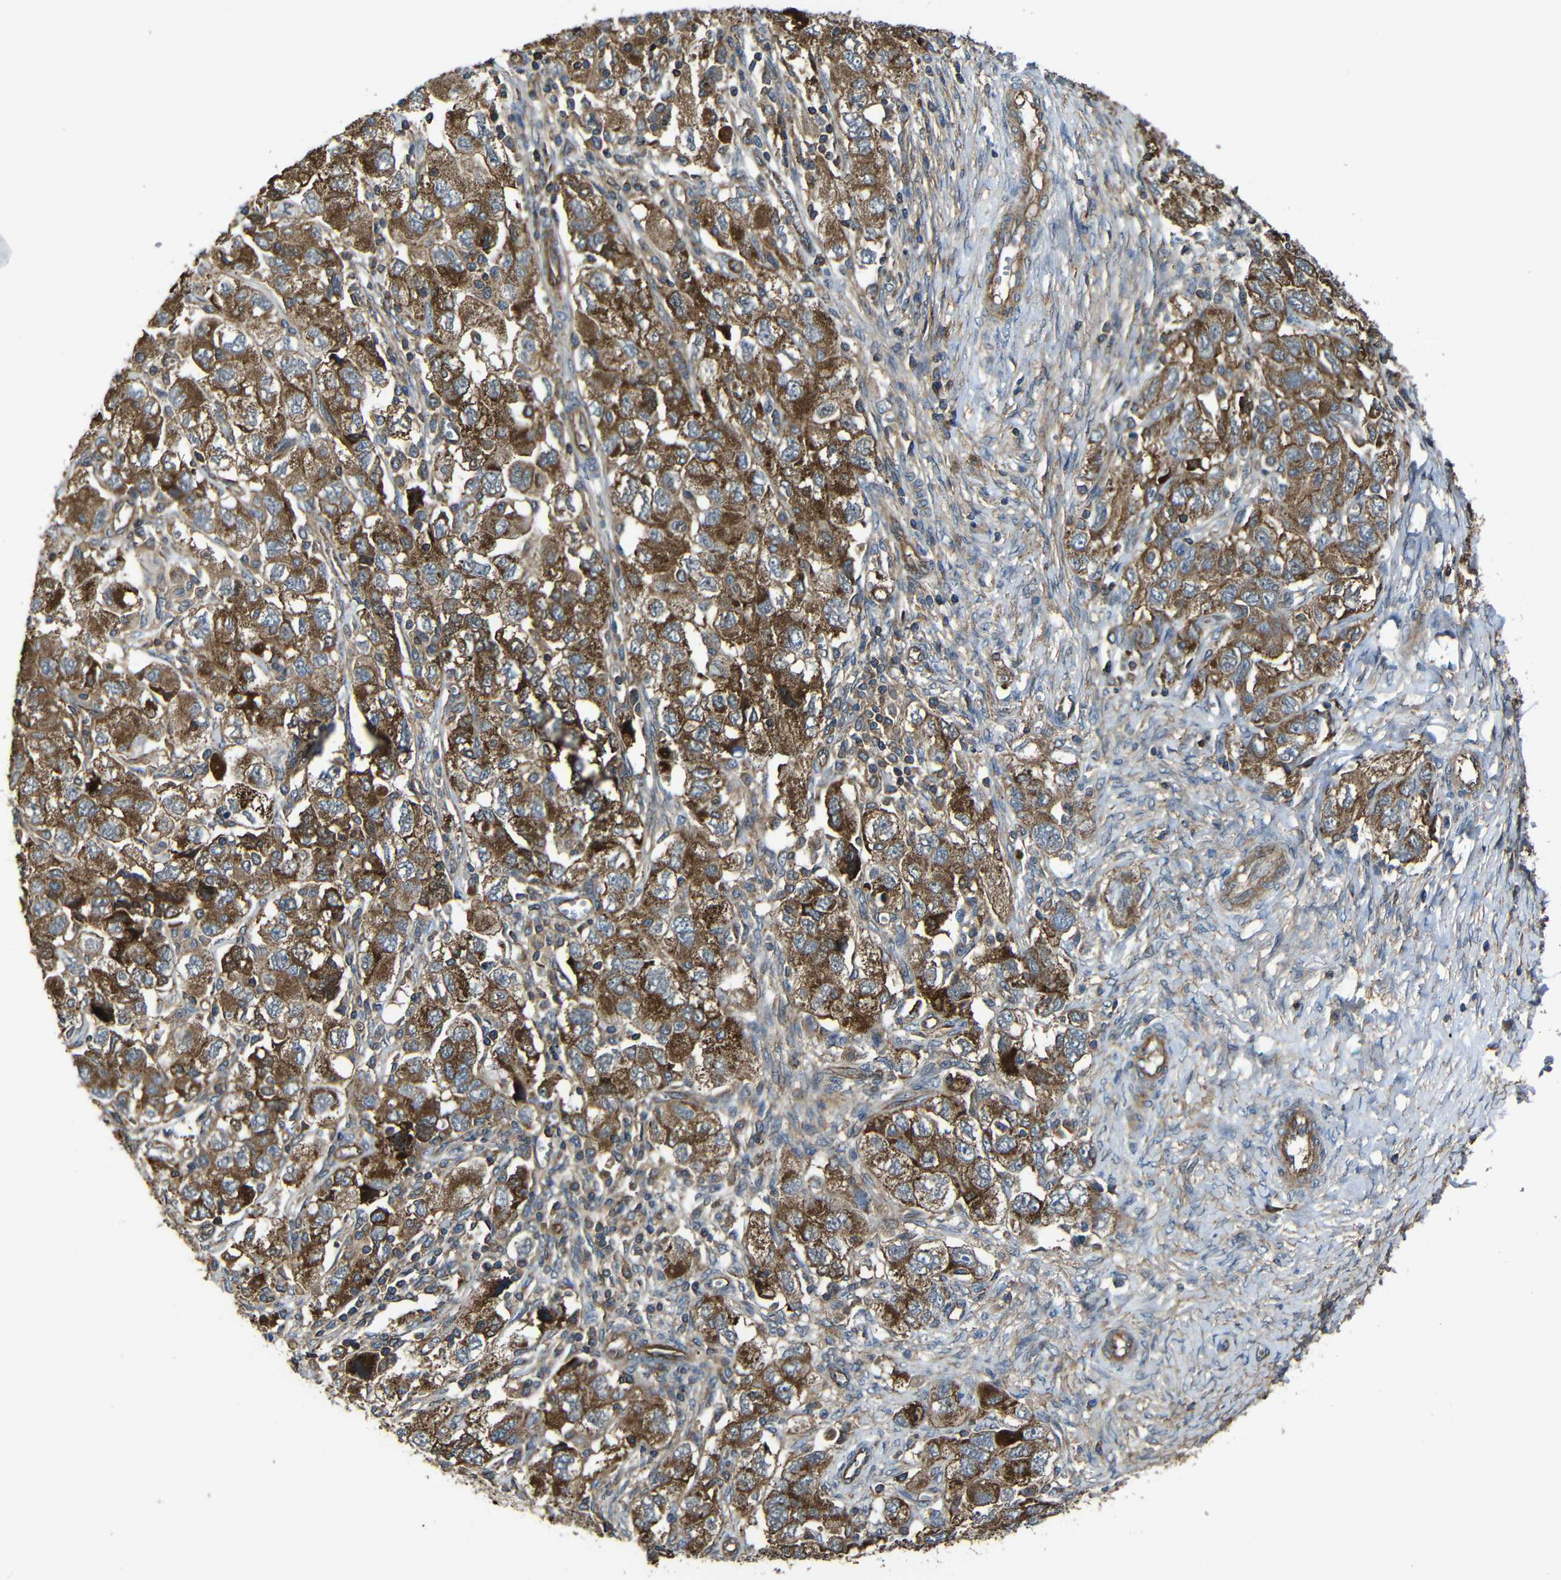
{"staining": {"intensity": "strong", "quantity": ">75%", "location": "cytoplasmic/membranous"}, "tissue": "ovarian cancer", "cell_type": "Tumor cells", "image_type": "cancer", "snomed": [{"axis": "morphology", "description": "Carcinoma, NOS"}, {"axis": "morphology", "description": "Cystadenocarcinoma, serous, NOS"}, {"axis": "topography", "description": "Ovary"}], "caption": "A brown stain labels strong cytoplasmic/membranous positivity of a protein in ovarian cancer tumor cells.", "gene": "PTCH1", "patient": {"sex": "female", "age": 69}}